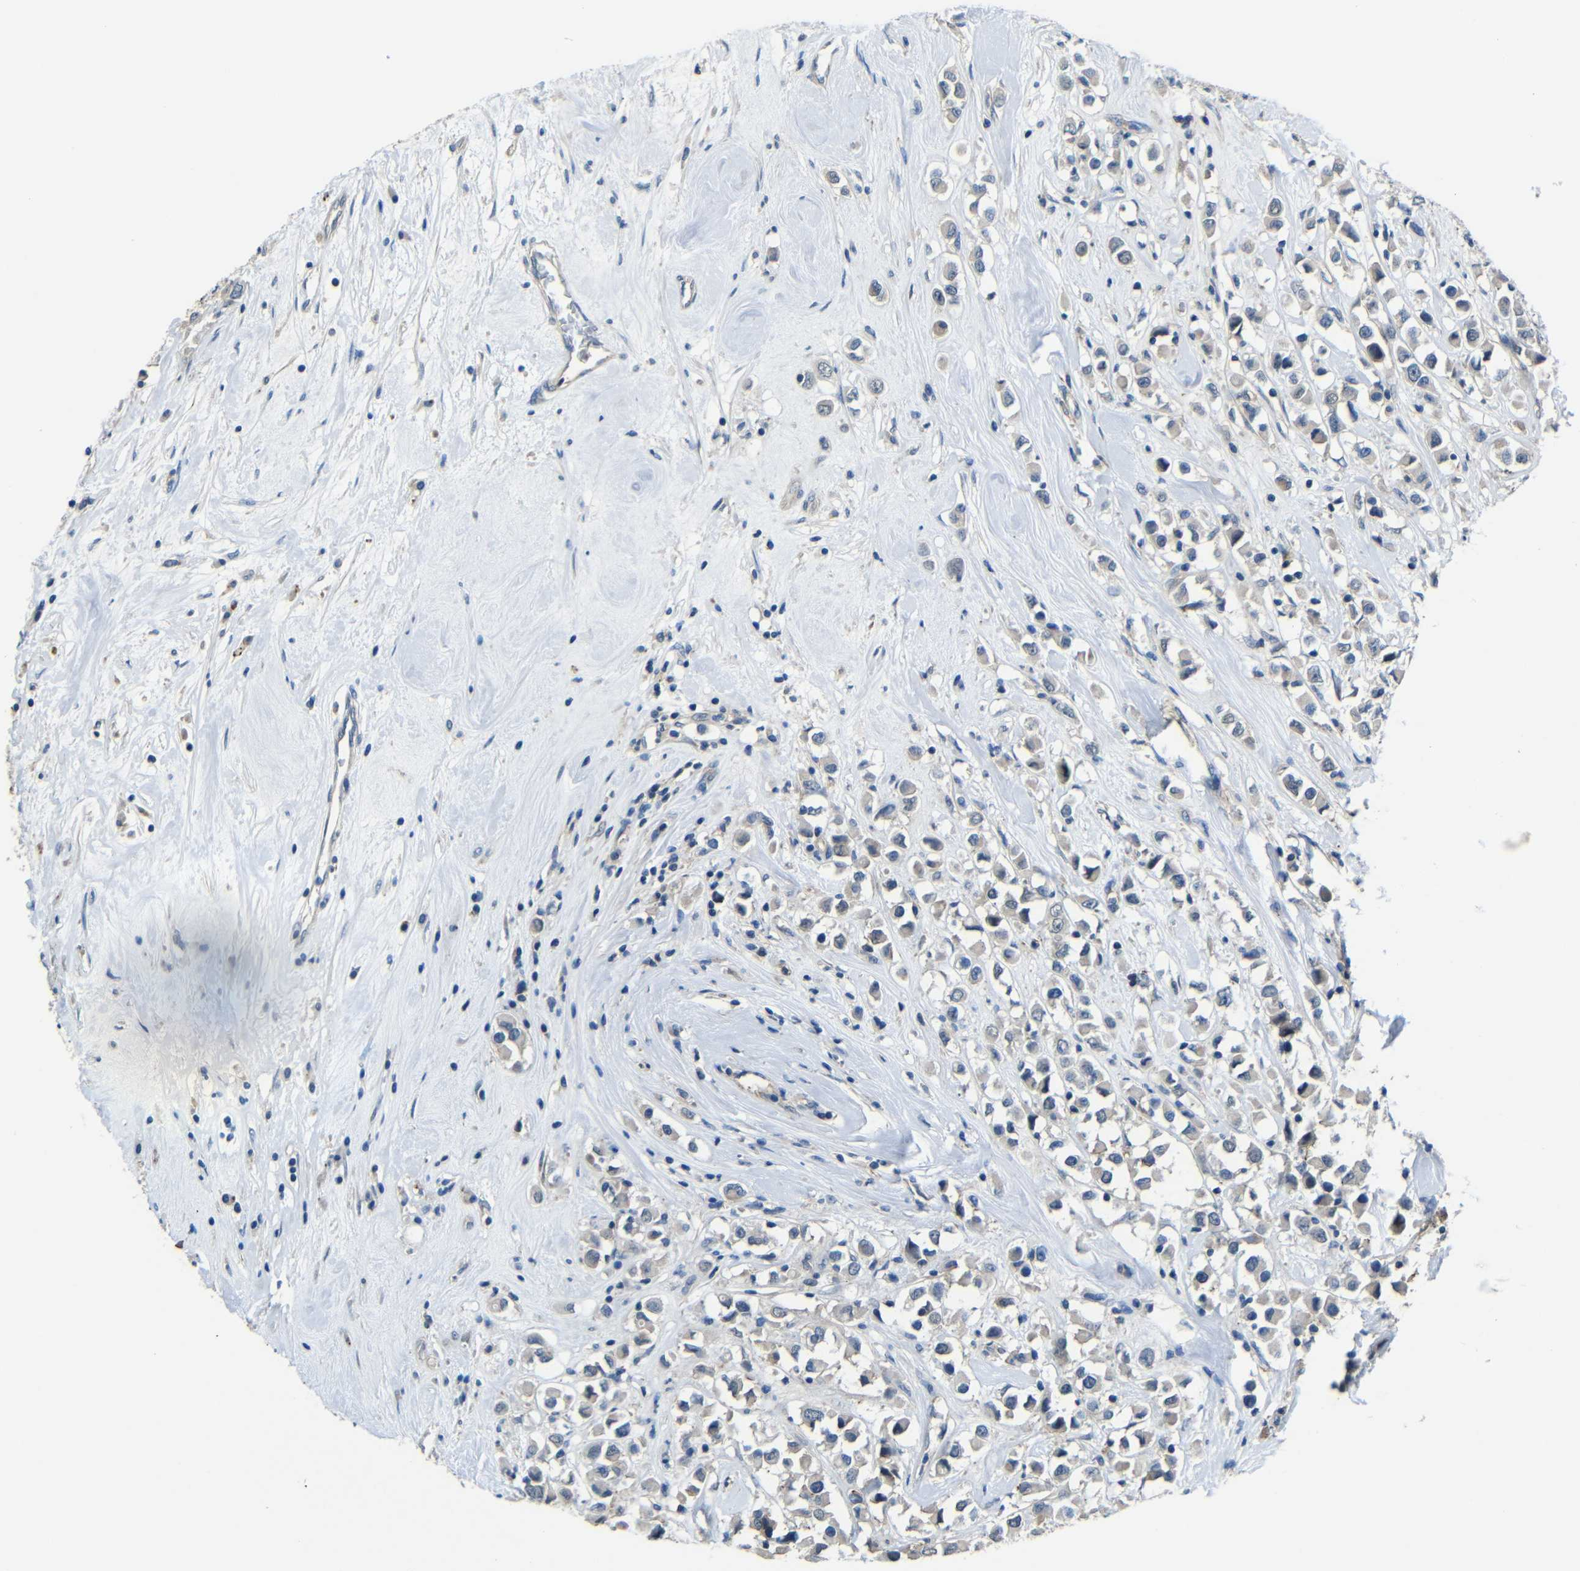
{"staining": {"intensity": "negative", "quantity": "none", "location": "none"}, "tissue": "breast cancer", "cell_type": "Tumor cells", "image_type": "cancer", "snomed": [{"axis": "morphology", "description": "Duct carcinoma"}, {"axis": "topography", "description": "Breast"}], "caption": "Protein analysis of breast cancer displays no significant positivity in tumor cells.", "gene": "ZNF90", "patient": {"sex": "female", "age": 61}}